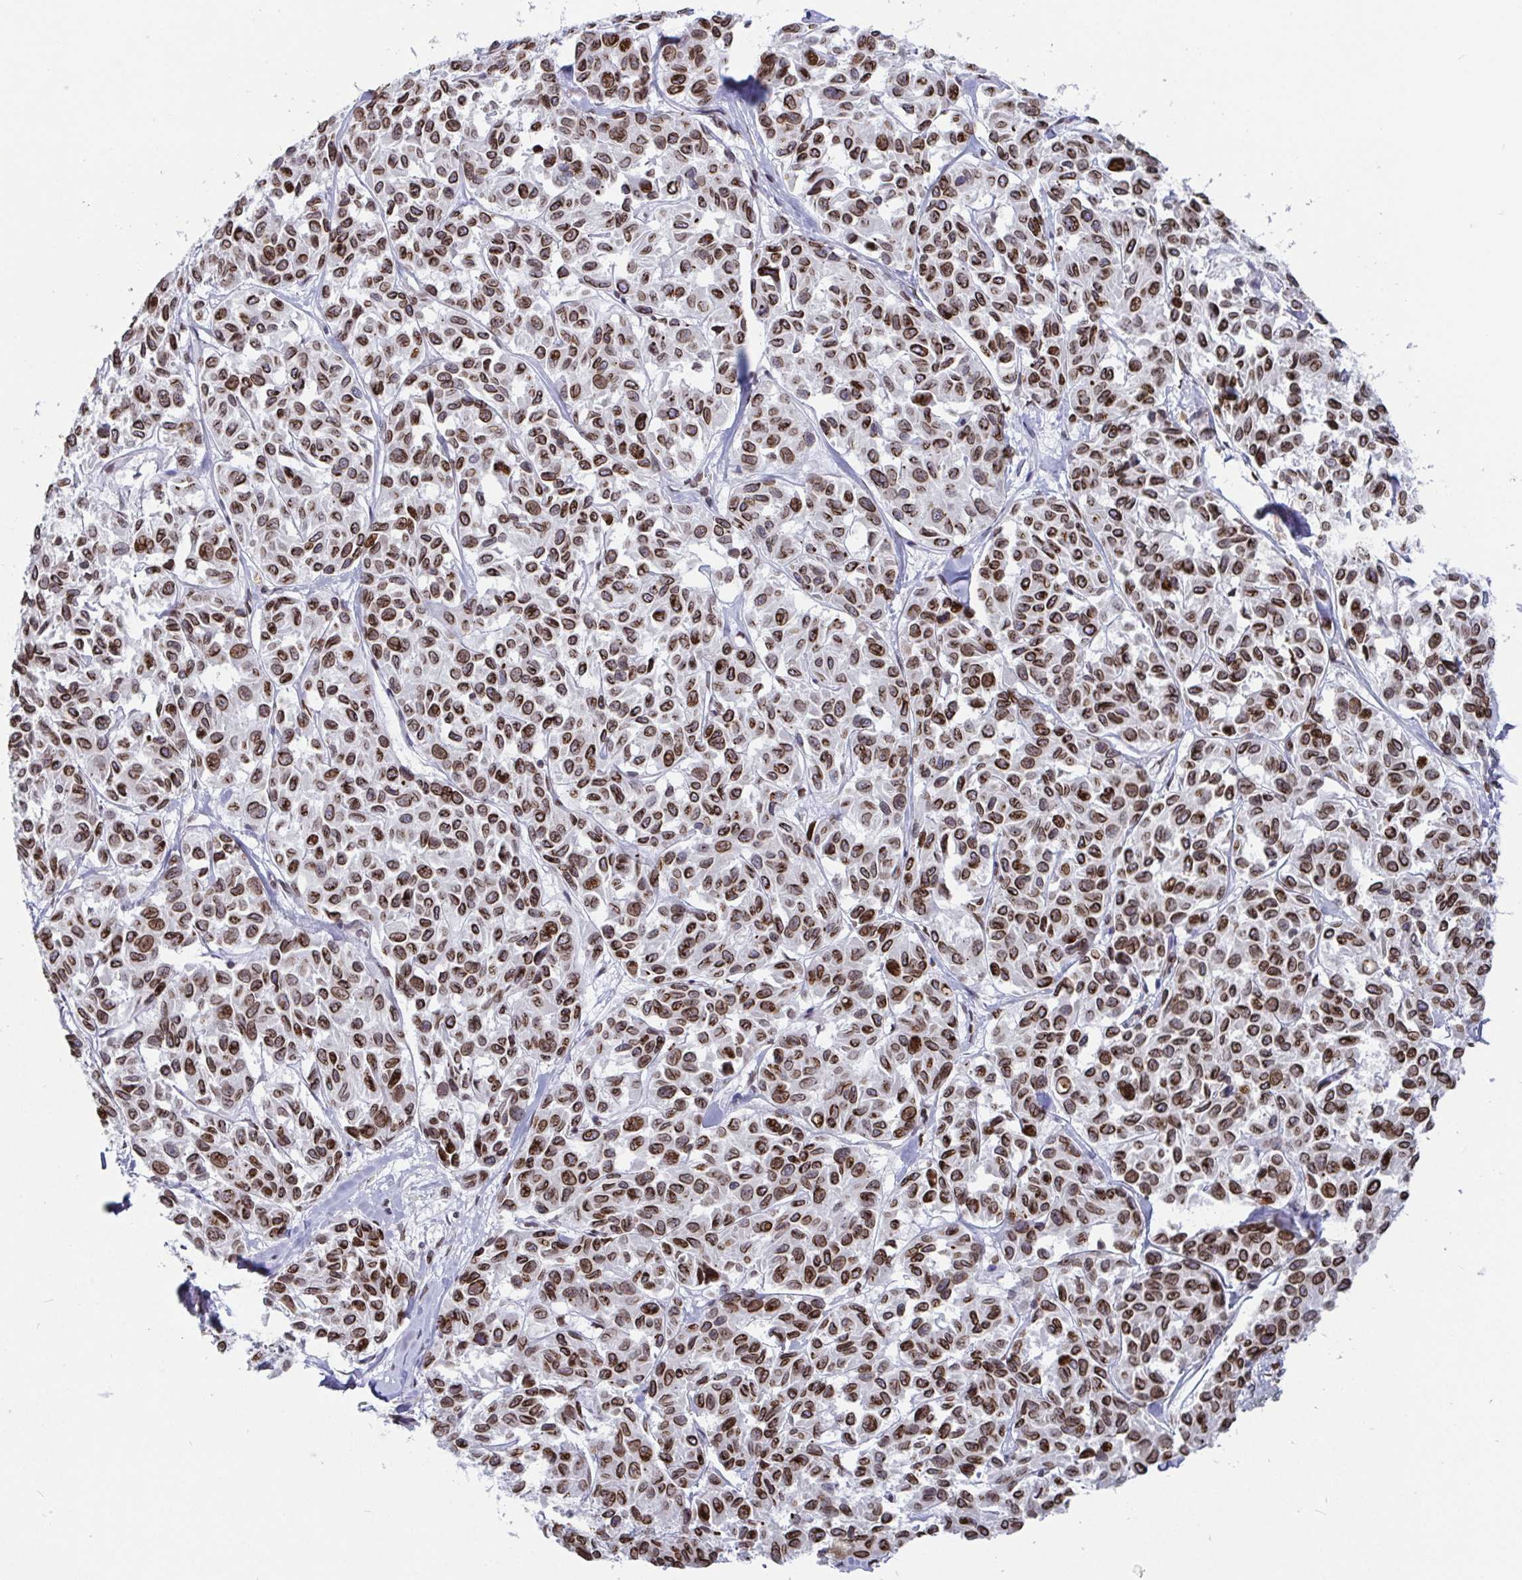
{"staining": {"intensity": "moderate", "quantity": ">75%", "location": "cytoplasmic/membranous,nuclear"}, "tissue": "melanoma", "cell_type": "Tumor cells", "image_type": "cancer", "snomed": [{"axis": "morphology", "description": "Malignant melanoma, NOS"}, {"axis": "topography", "description": "Skin"}], "caption": "A histopathology image of human malignant melanoma stained for a protein exhibits moderate cytoplasmic/membranous and nuclear brown staining in tumor cells. The staining was performed using DAB (3,3'-diaminobenzidine), with brown indicating positive protein expression. Nuclei are stained blue with hematoxylin.", "gene": "EMD", "patient": {"sex": "female", "age": 66}}